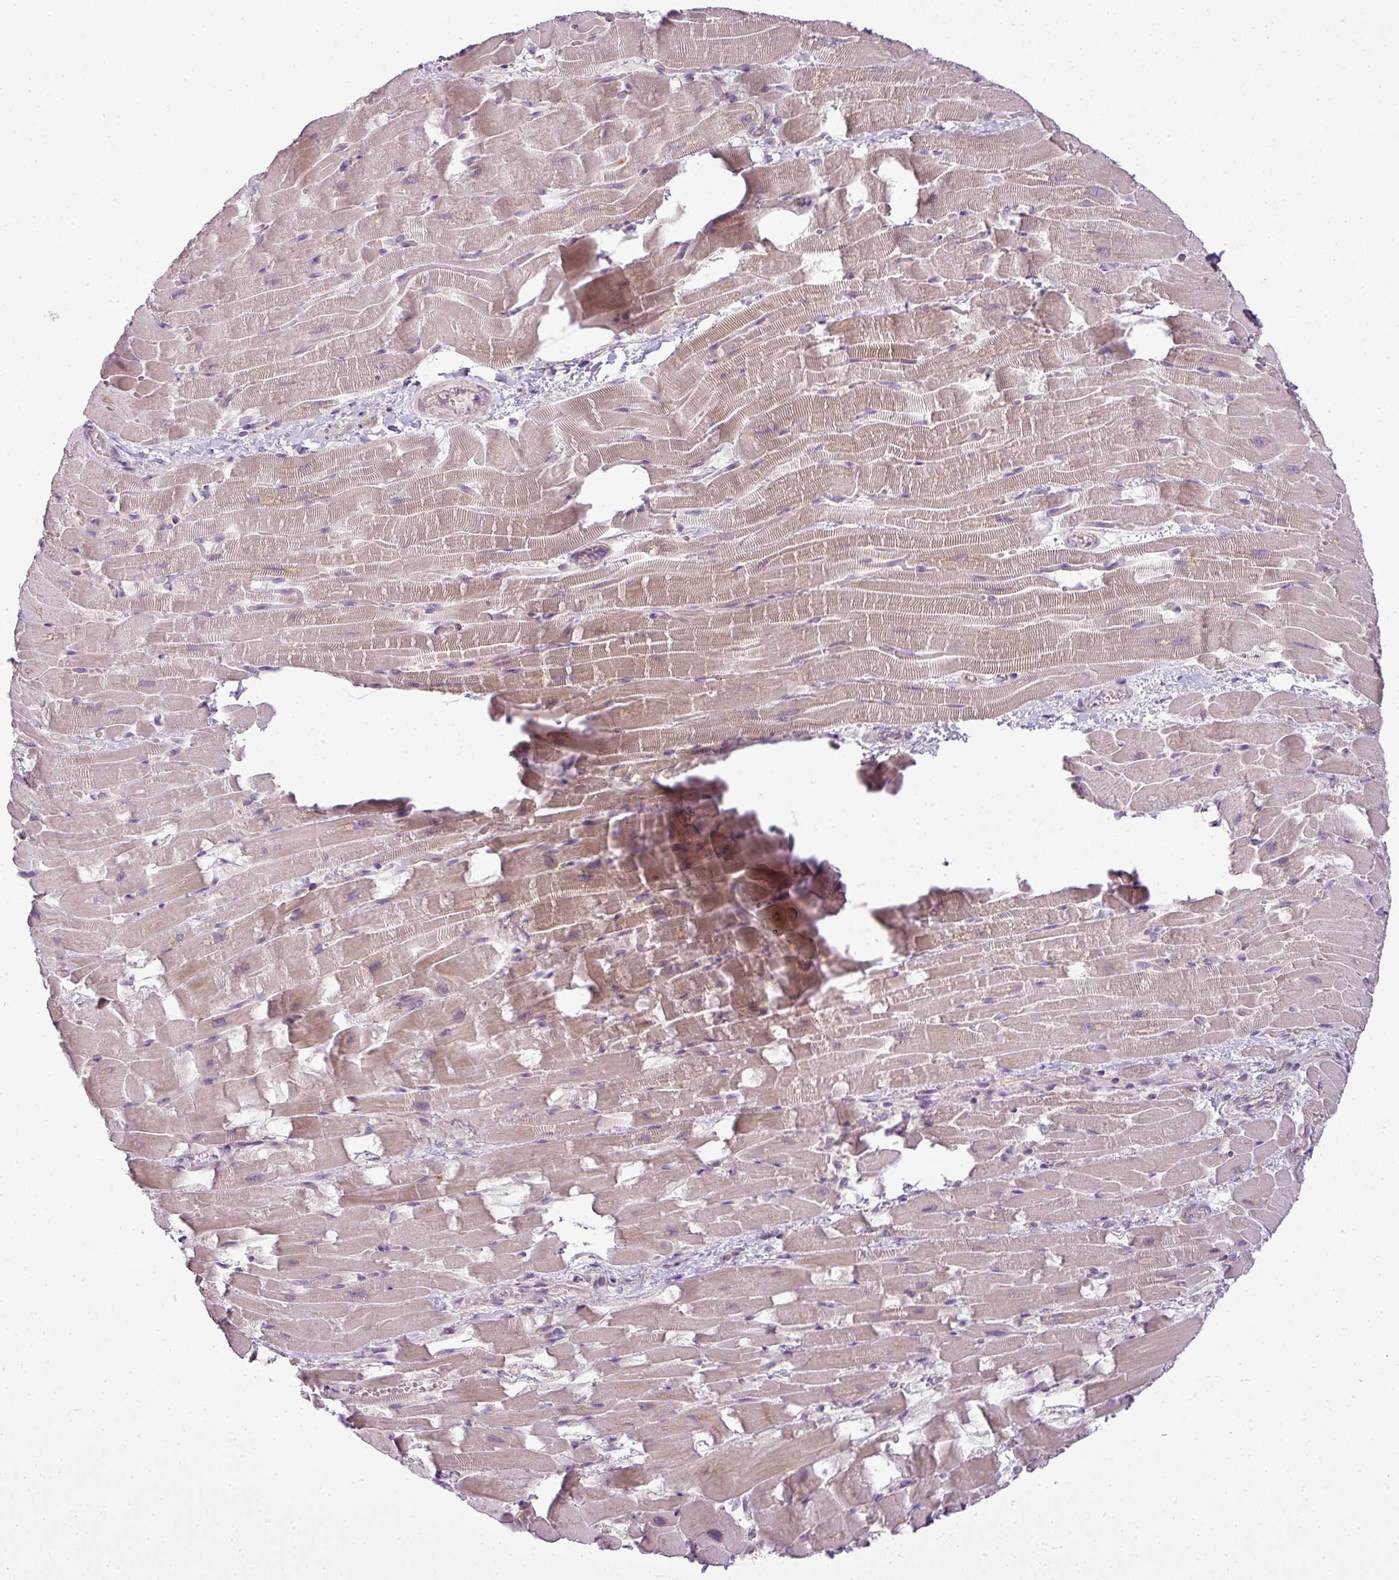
{"staining": {"intensity": "moderate", "quantity": "25%-75%", "location": "cytoplasmic/membranous"}, "tissue": "heart muscle", "cell_type": "Cardiomyocytes", "image_type": "normal", "snomed": [{"axis": "morphology", "description": "Normal tissue, NOS"}, {"axis": "topography", "description": "Heart"}], "caption": "Immunohistochemistry of benign heart muscle shows medium levels of moderate cytoplasmic/membranous expression in approximately 25%-75% of cardiomyocytes. (Brightfield microscopy of DAB IHC at high magnification).", "gene": "LY75", "patient": {"sex": "male", "age": 37}}